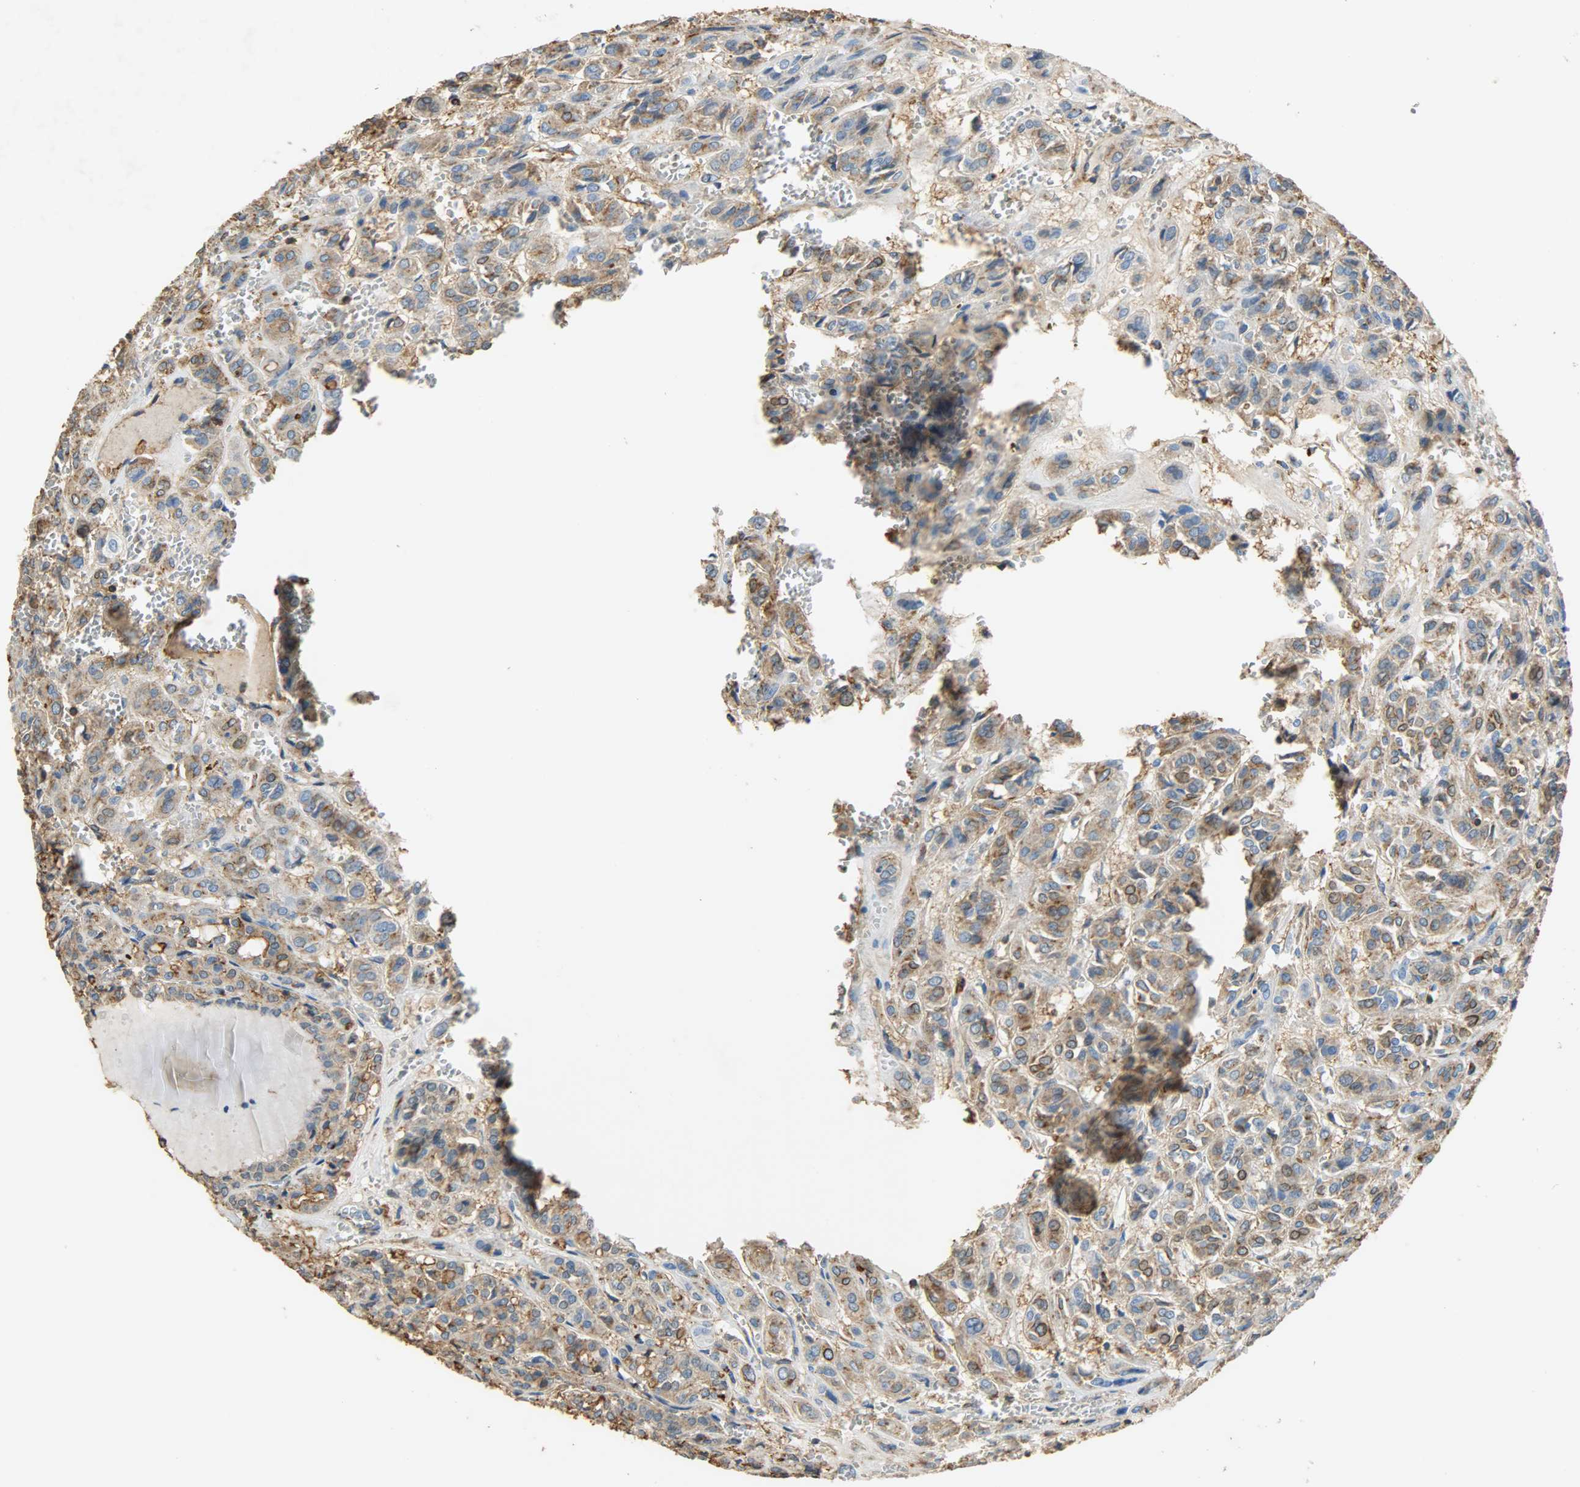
{"staining": {"intensity": "weak", "quantity": ">75%", "location": "cytoplasmic/membranous"}, "tissue": "thyroid cancer", "cell_type": "Tumor cells", "image_type": "cancer", "snomed": [{"axis": "morphology", "description": "Follicular adenoma carcinoma, NOS"}, {"axis": "topography", "description": "Thyroid gland"}], "caption": "Immunohistochemical staining of follicular adenoma carcinoma (thyroid) shows low levels of weak cytoplasmic/membranous positivity in about >75% of tumor cells.", "gene": "ANXA6", "patient": {"sex": "female", "age": 71}}